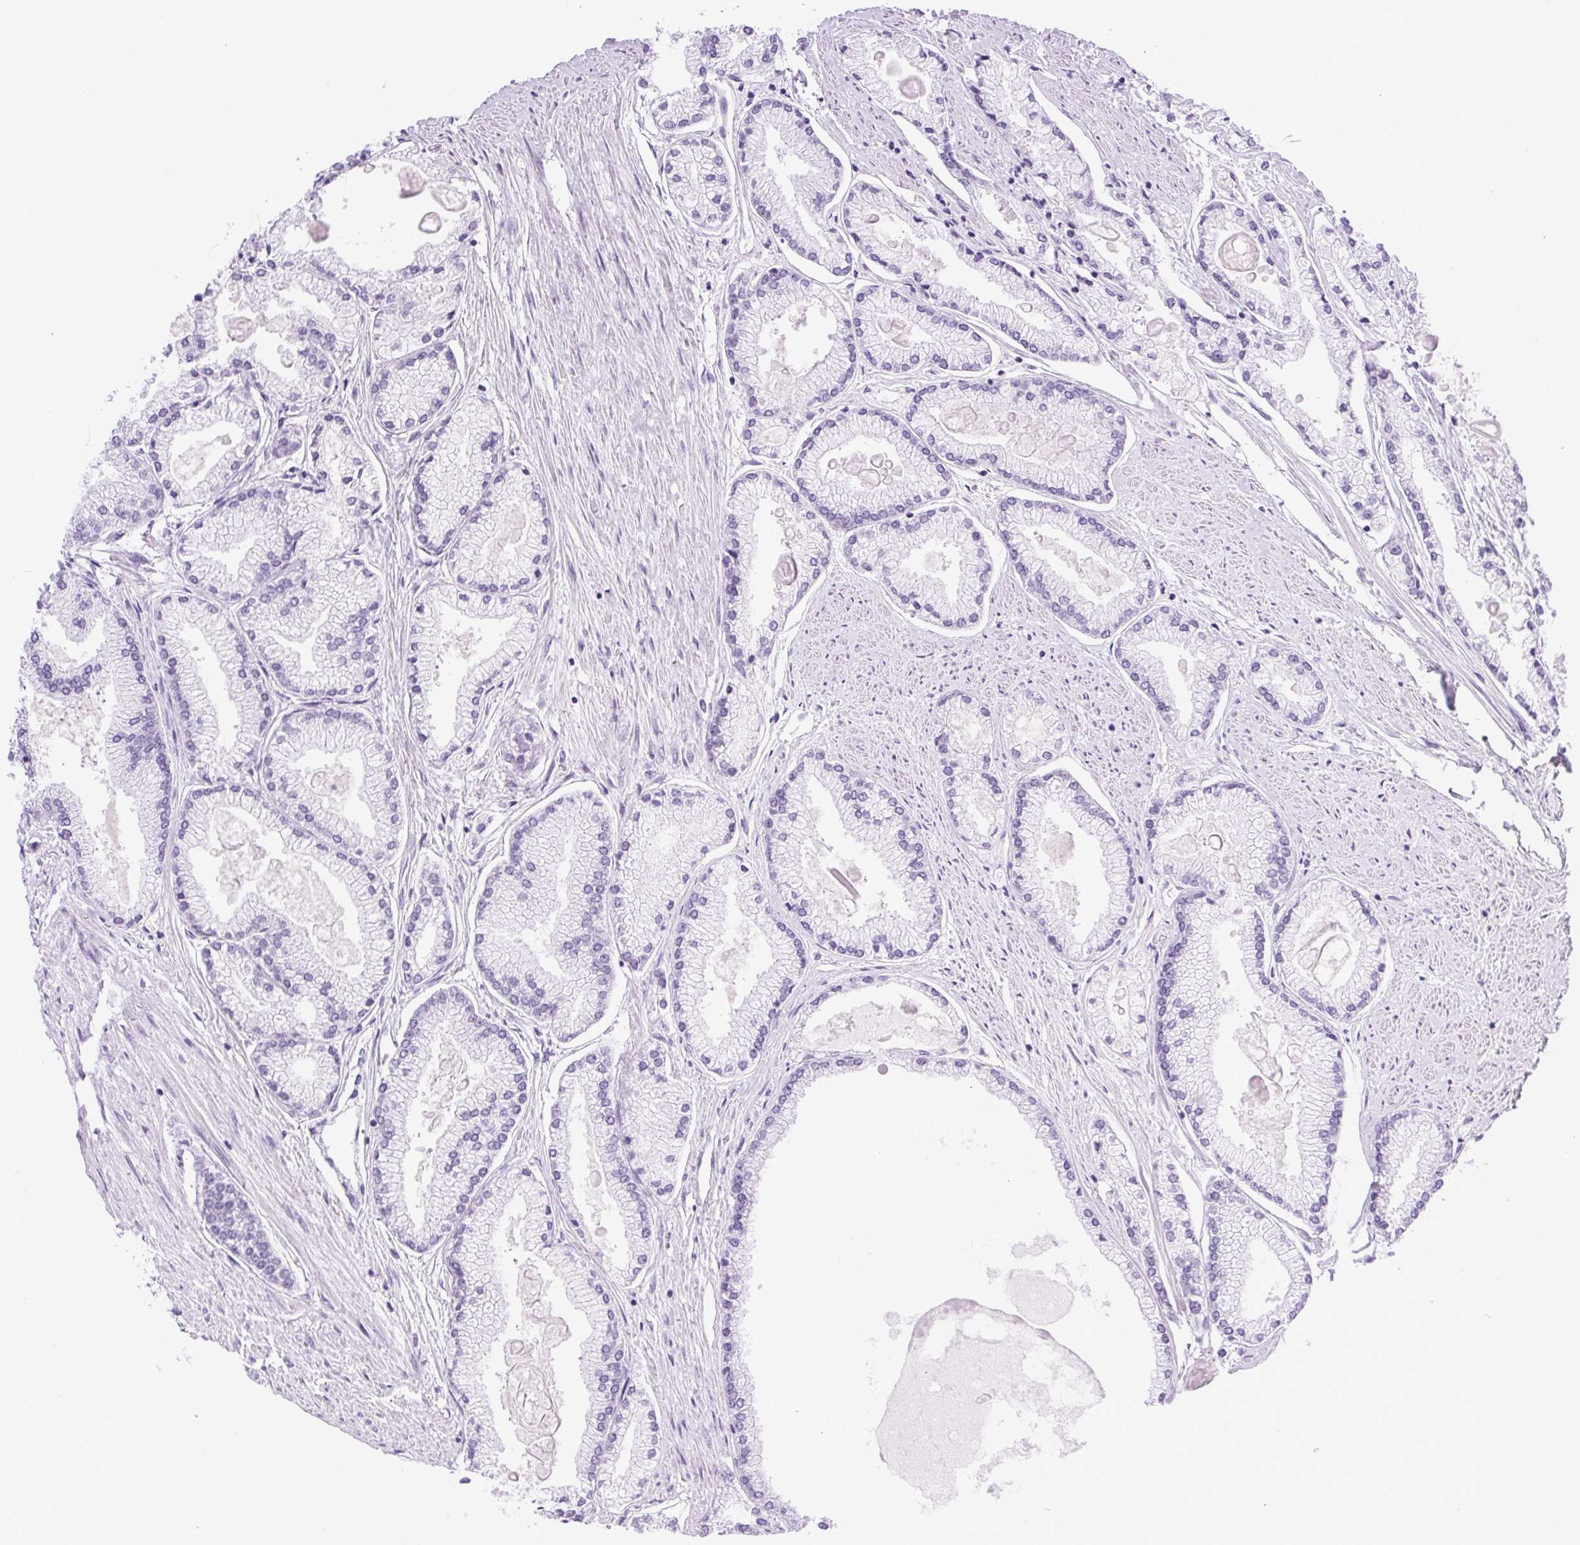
{"staining": {"intensity": "negative", "quantity": "none", "location": "none"}, "tissue": "prostate cancer", "cell_type": "Tumor cells", "image_type": "cancer", "snomed": [{"axis": "morphology", "description": "Adenocarcinoma, High grade"}, {"axis": "topography", "description": "Prostate"}], "caption": "Tumor cells show no significant staining in prostate adenocarcinoma (high-grade).", "gene": "SPACA5B", "patient": {"sex": "male", "age": 68}}